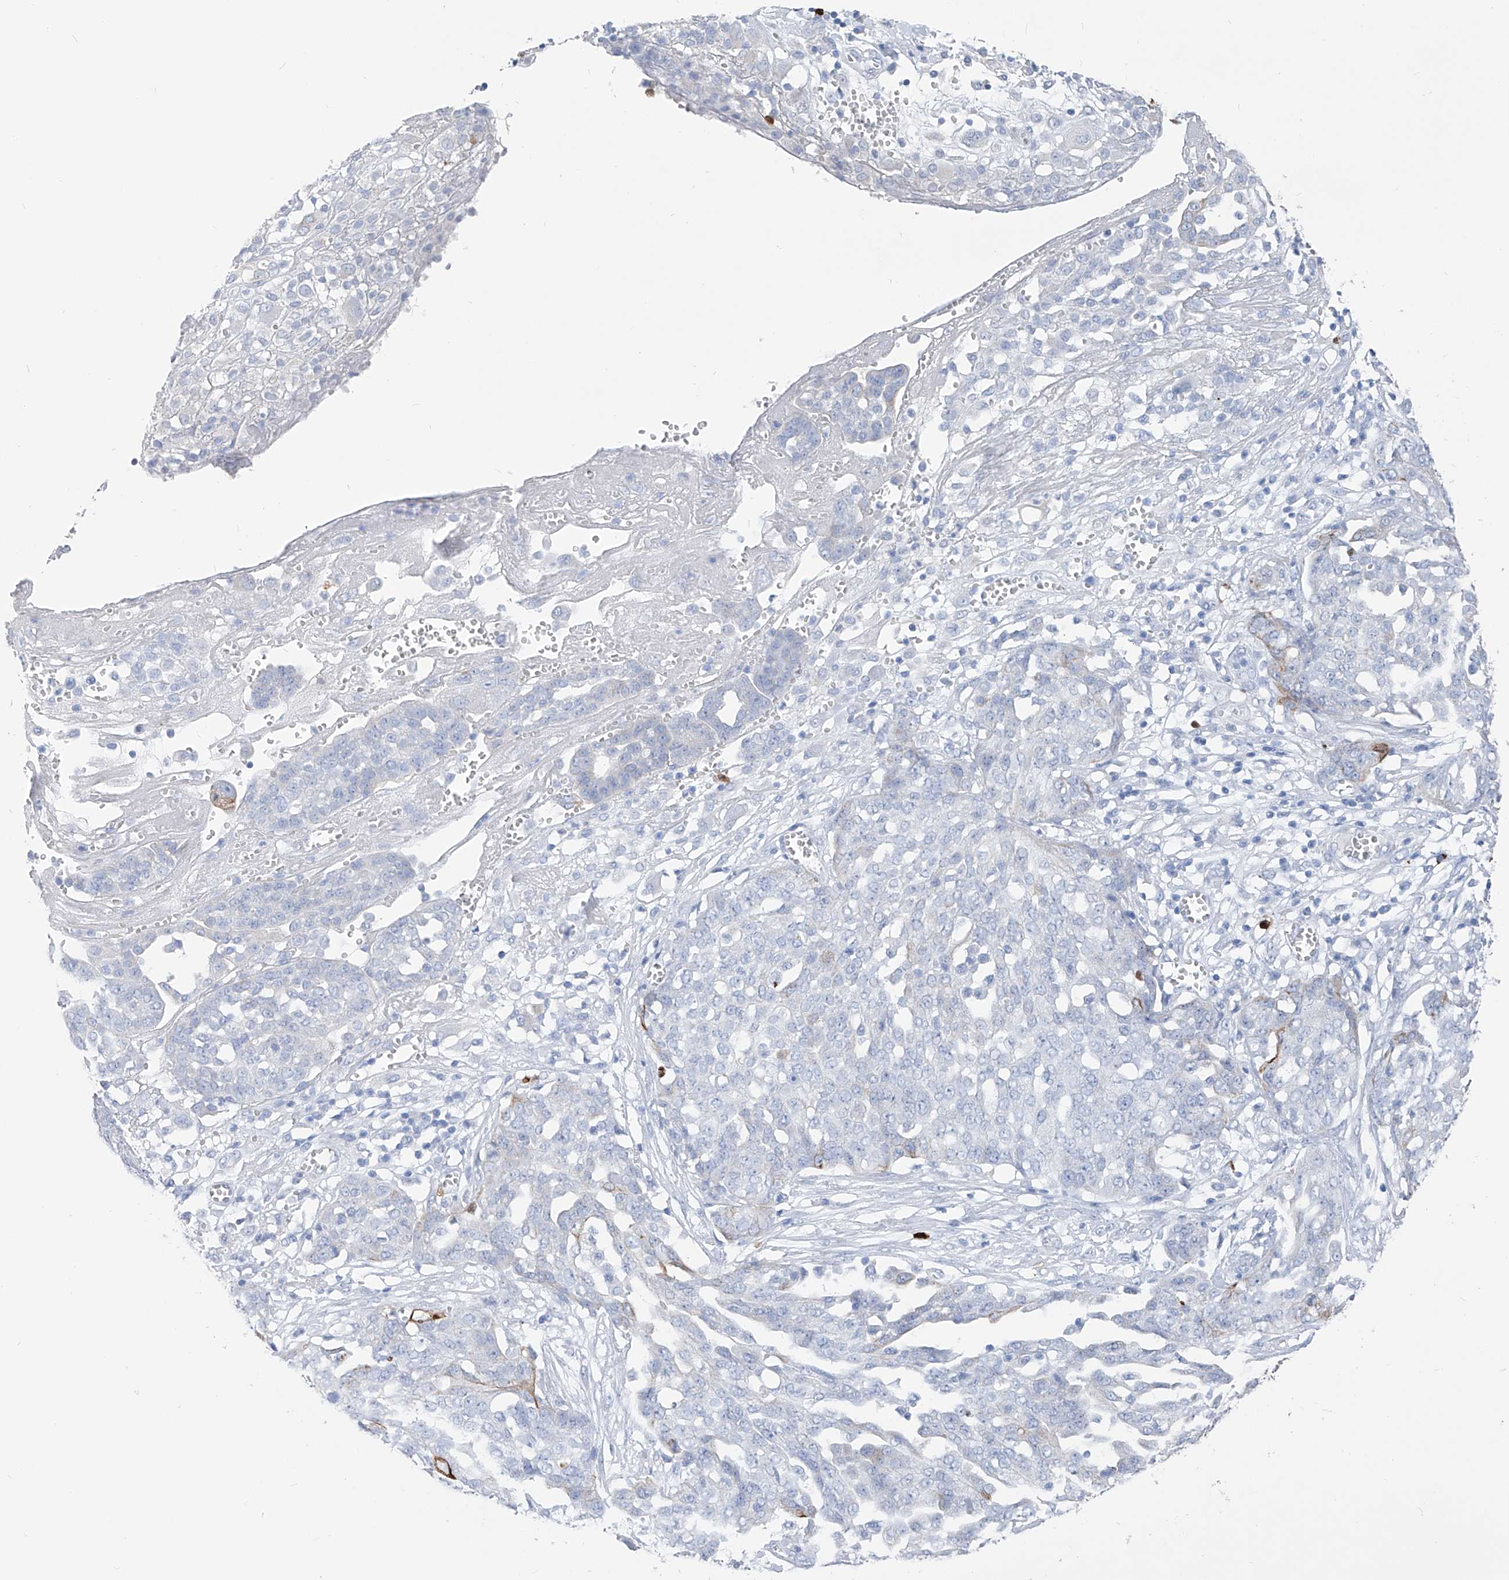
{"staining": {"intensity": "negative", "quantity": "none", "location": "none"}, "tissue": "ovarian cancer", "cell_type": "Tumor cells", "image_type": "cancer", "snomed": [{"axis": "morphology", "description": "Cystadenocarcinoma, serous, NOS"}, {"axis": "topography", "description": "Soft tissue"}, {"axis": "topography", "description": "Ovary"}], "caption": "Immunohistochemistry of human ovarian cancer exhibits no expression in tumor cells.", "gene": "FRS3", "patient": {"sex": "female", "age": 57}}